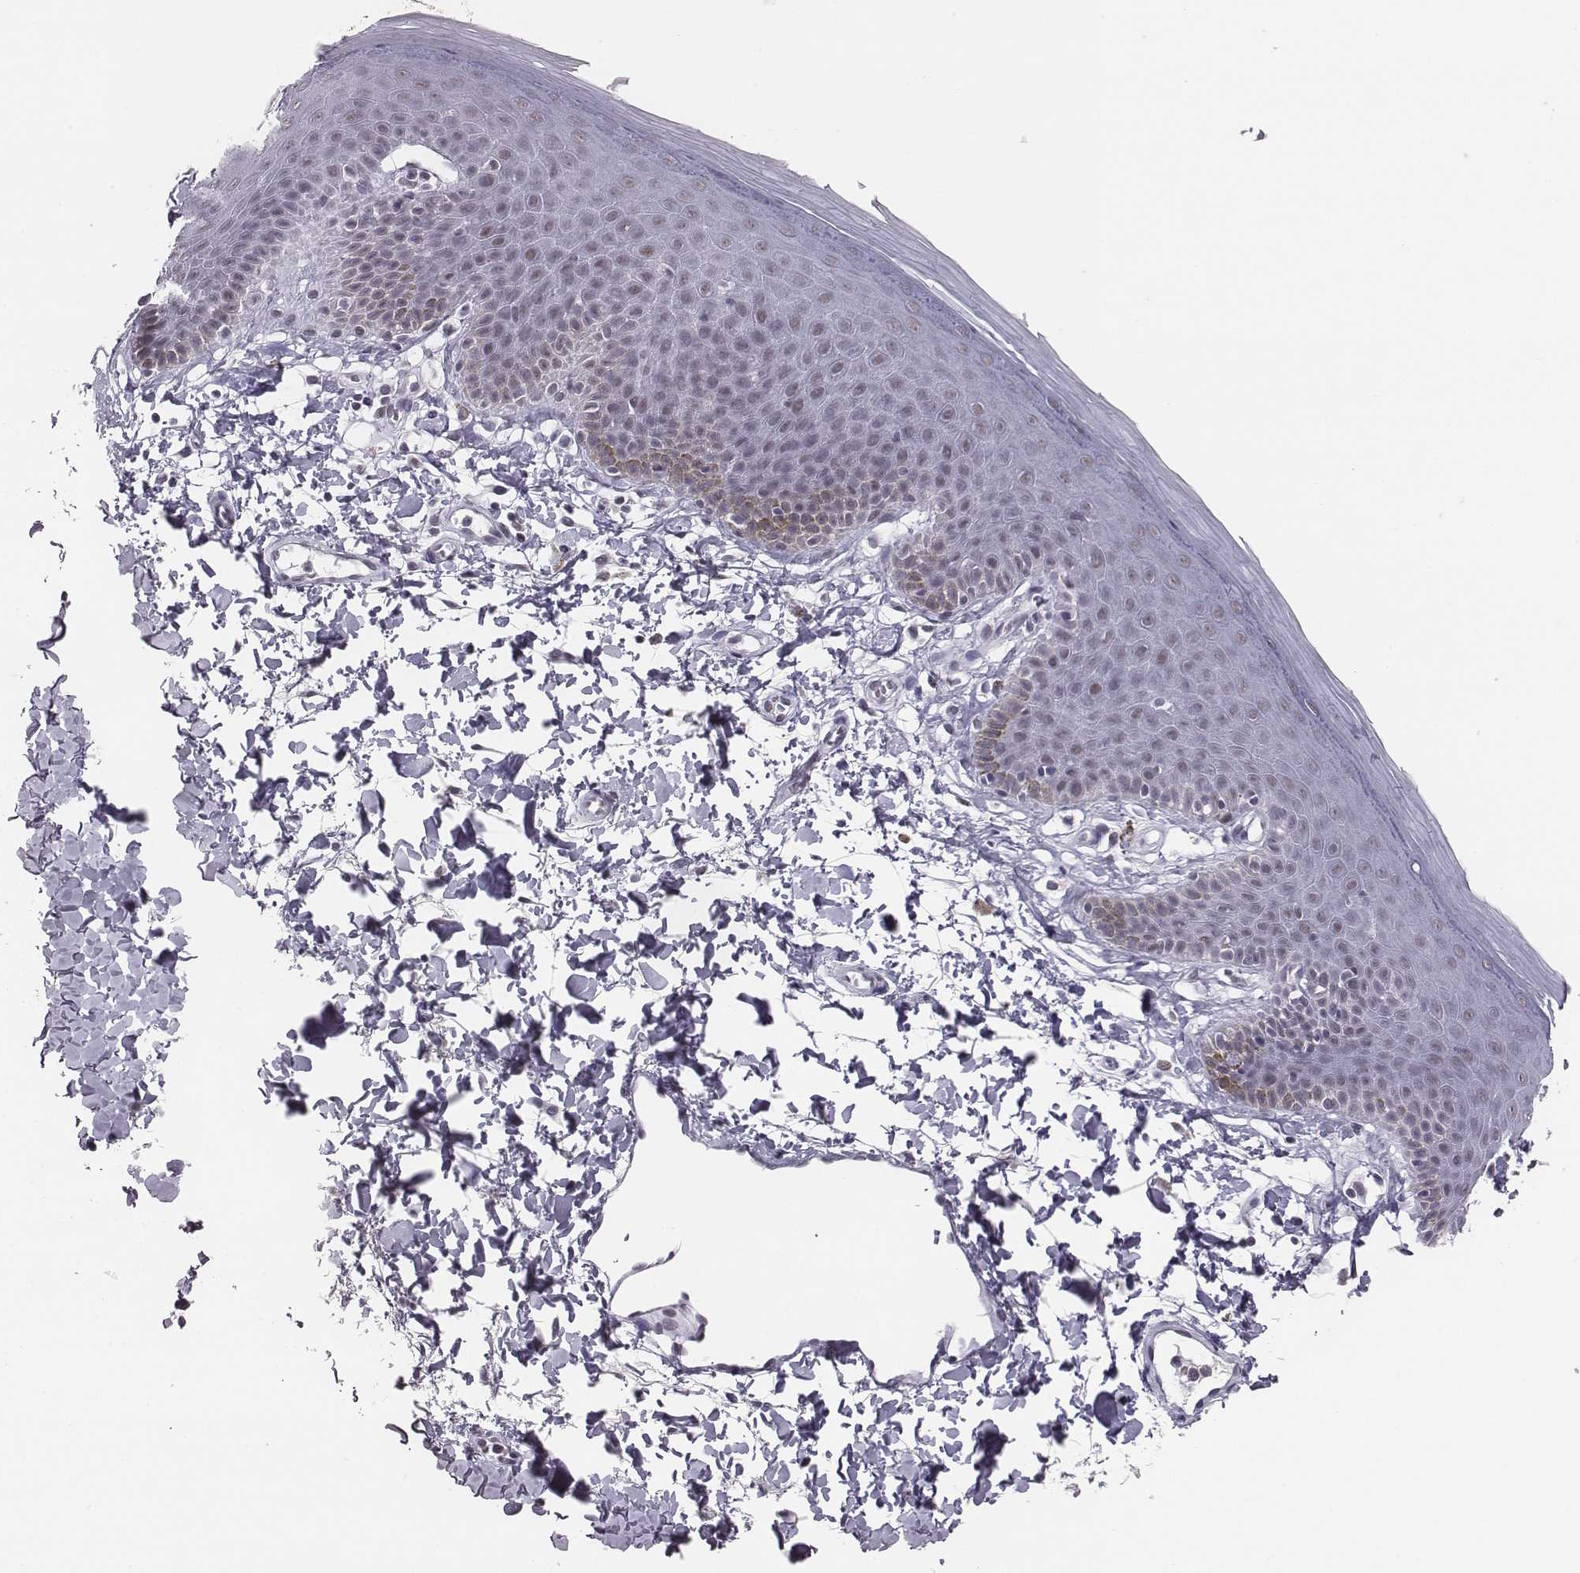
{"staining": {"intensity": "negative", "quantity": "none", "location": "none"}, "tissue": "skin", "cell_type": "Epidermal cells", "image_type": "normal", "snomed": [{"axis": "morphology", "description": "Normal tissue, NOS"}, {"axis": "topography", "description": "Anal"}], "caption": "This is an IHC histopathology image of benign human skin. There is no staining in epidermal cells.", "gene": "ACOD1", "patient": {"sex": "male", "age": 53}}